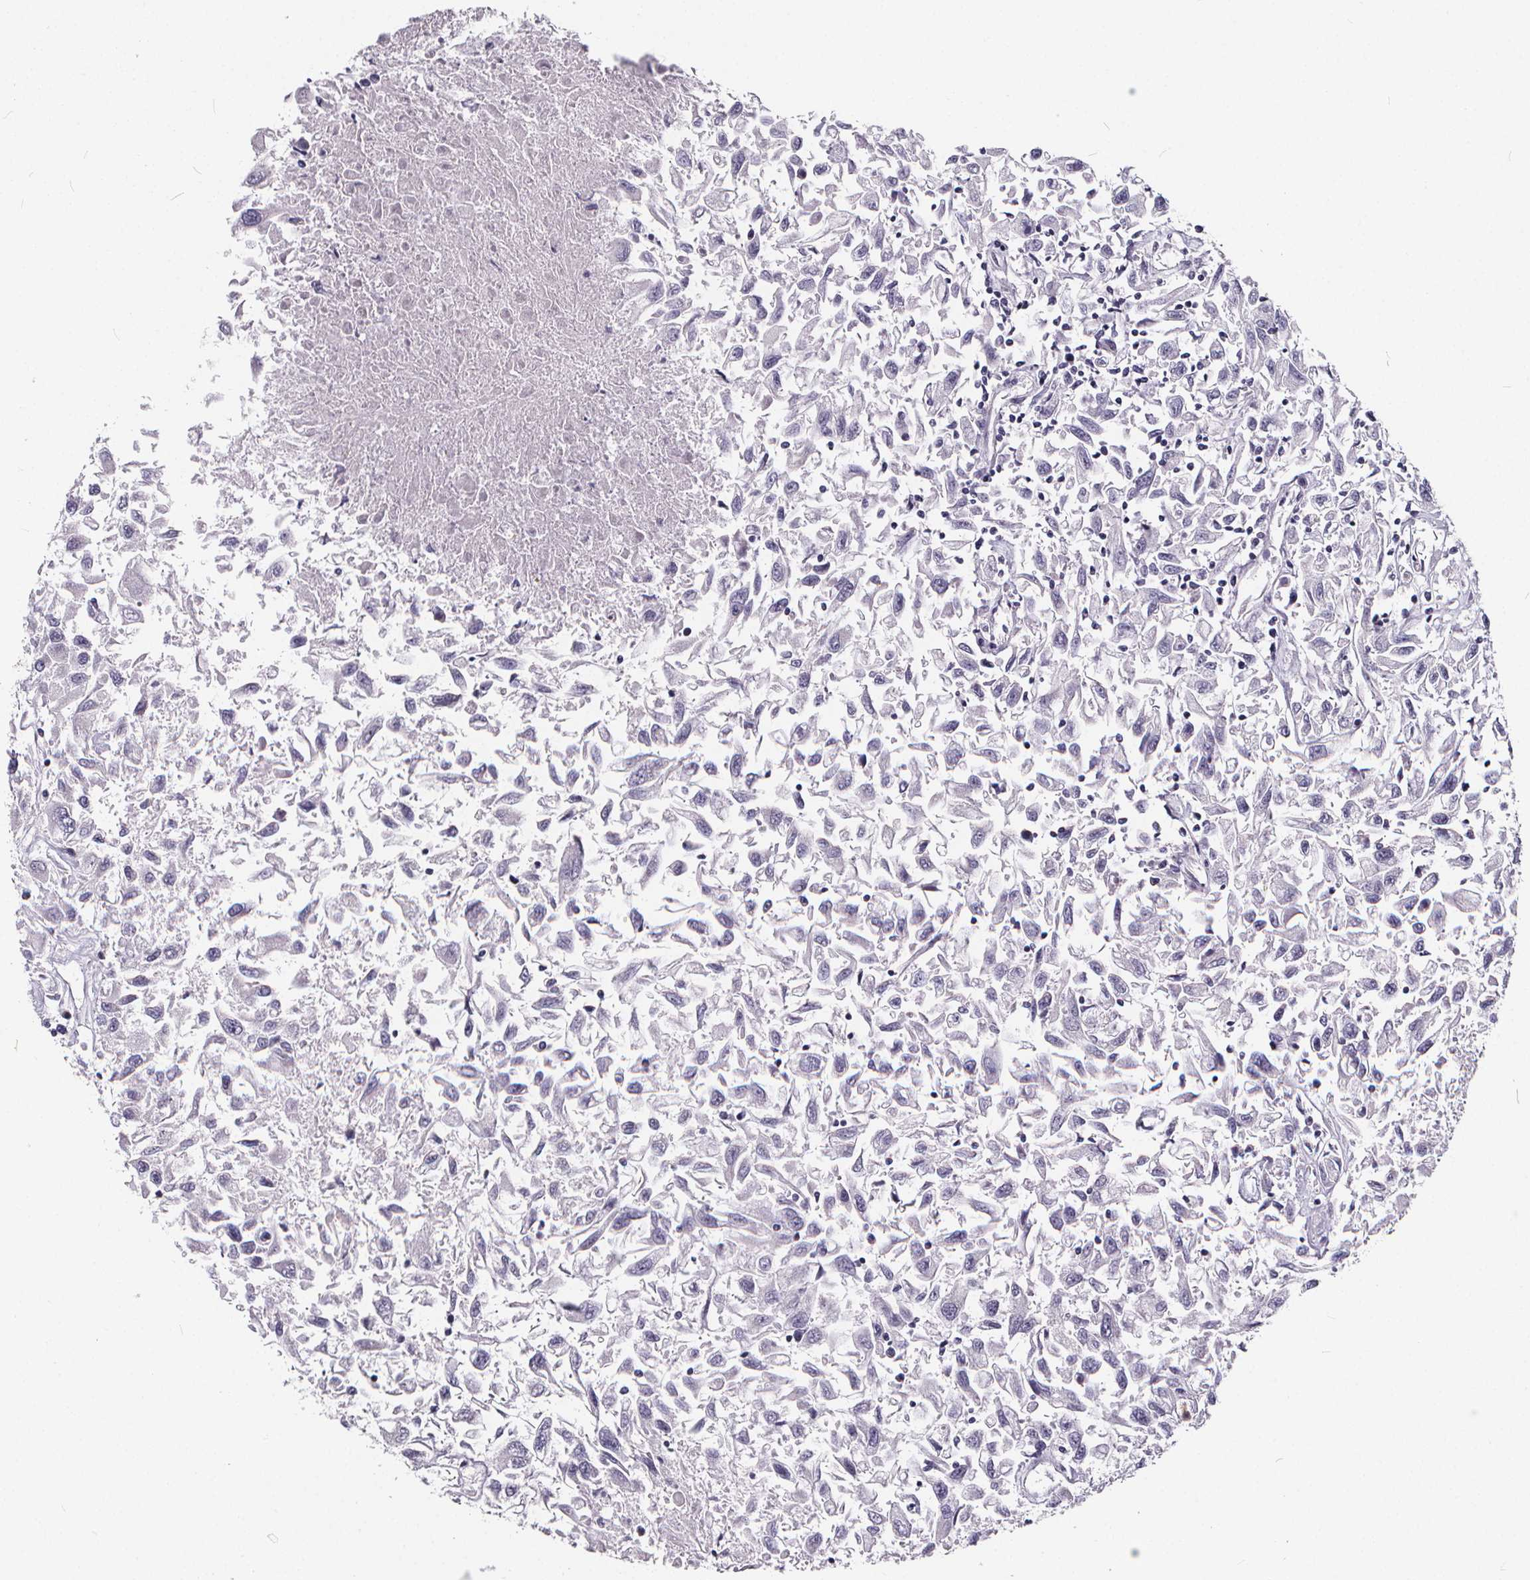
{"staining": {"intensity": "negative", "quantity": "none", "location": "none"}, "tissue": "renal cancer", "cell_type": "Tumor cells", "image_type": "cancer", "snomed": [{"axis": "morphology", "description": "Adenocarcinoma, NOS"}, {"axis": "topography", "description": "Kidney"}], "caption": "Immunohistochemical staining of renal adenocarcinoma demonstrates no significant expression in tumor cells.", "gene": "SPEF2", "patient": {"sex": "female", "age": 76}}